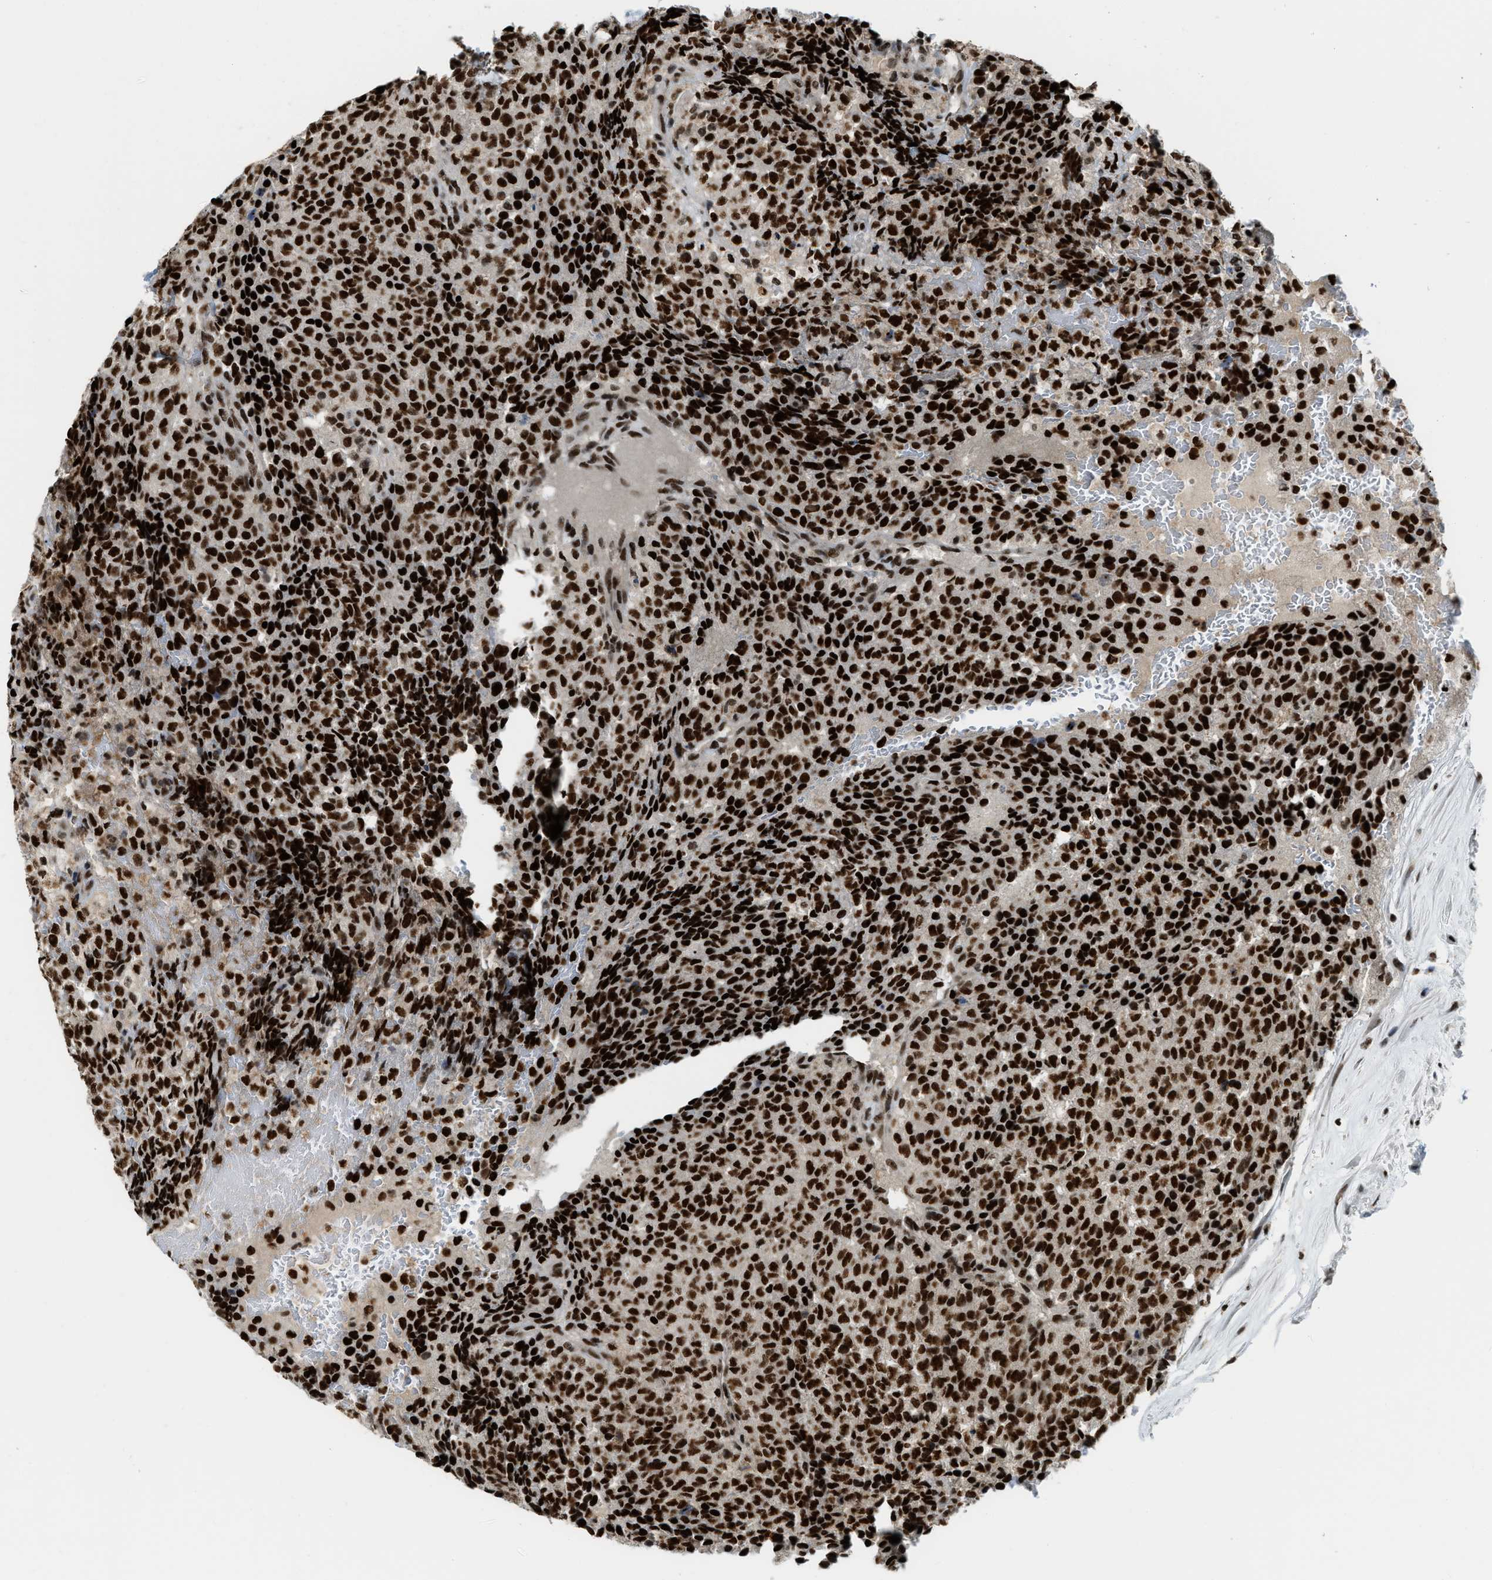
{"staining": {"intensity": "strong", "quantity": ">75%", "location": "nuclear"}, "tissue": "testis cancer", "cell_type": "Tumor cells", "image_type": "cancer", "snomed": [{"axis": "morphology", "description": "Seminoma, NOS"}, {"axis": "topography", "description": "Testis"}], "caption": "This image demonstrates immunohistochemistry (IHC) staining of testis cancer, with high strong nuclear expression in about >75% of tumor cells.", "gene": "NUMA1", "patient": {"sex": "male", "age": 59}}